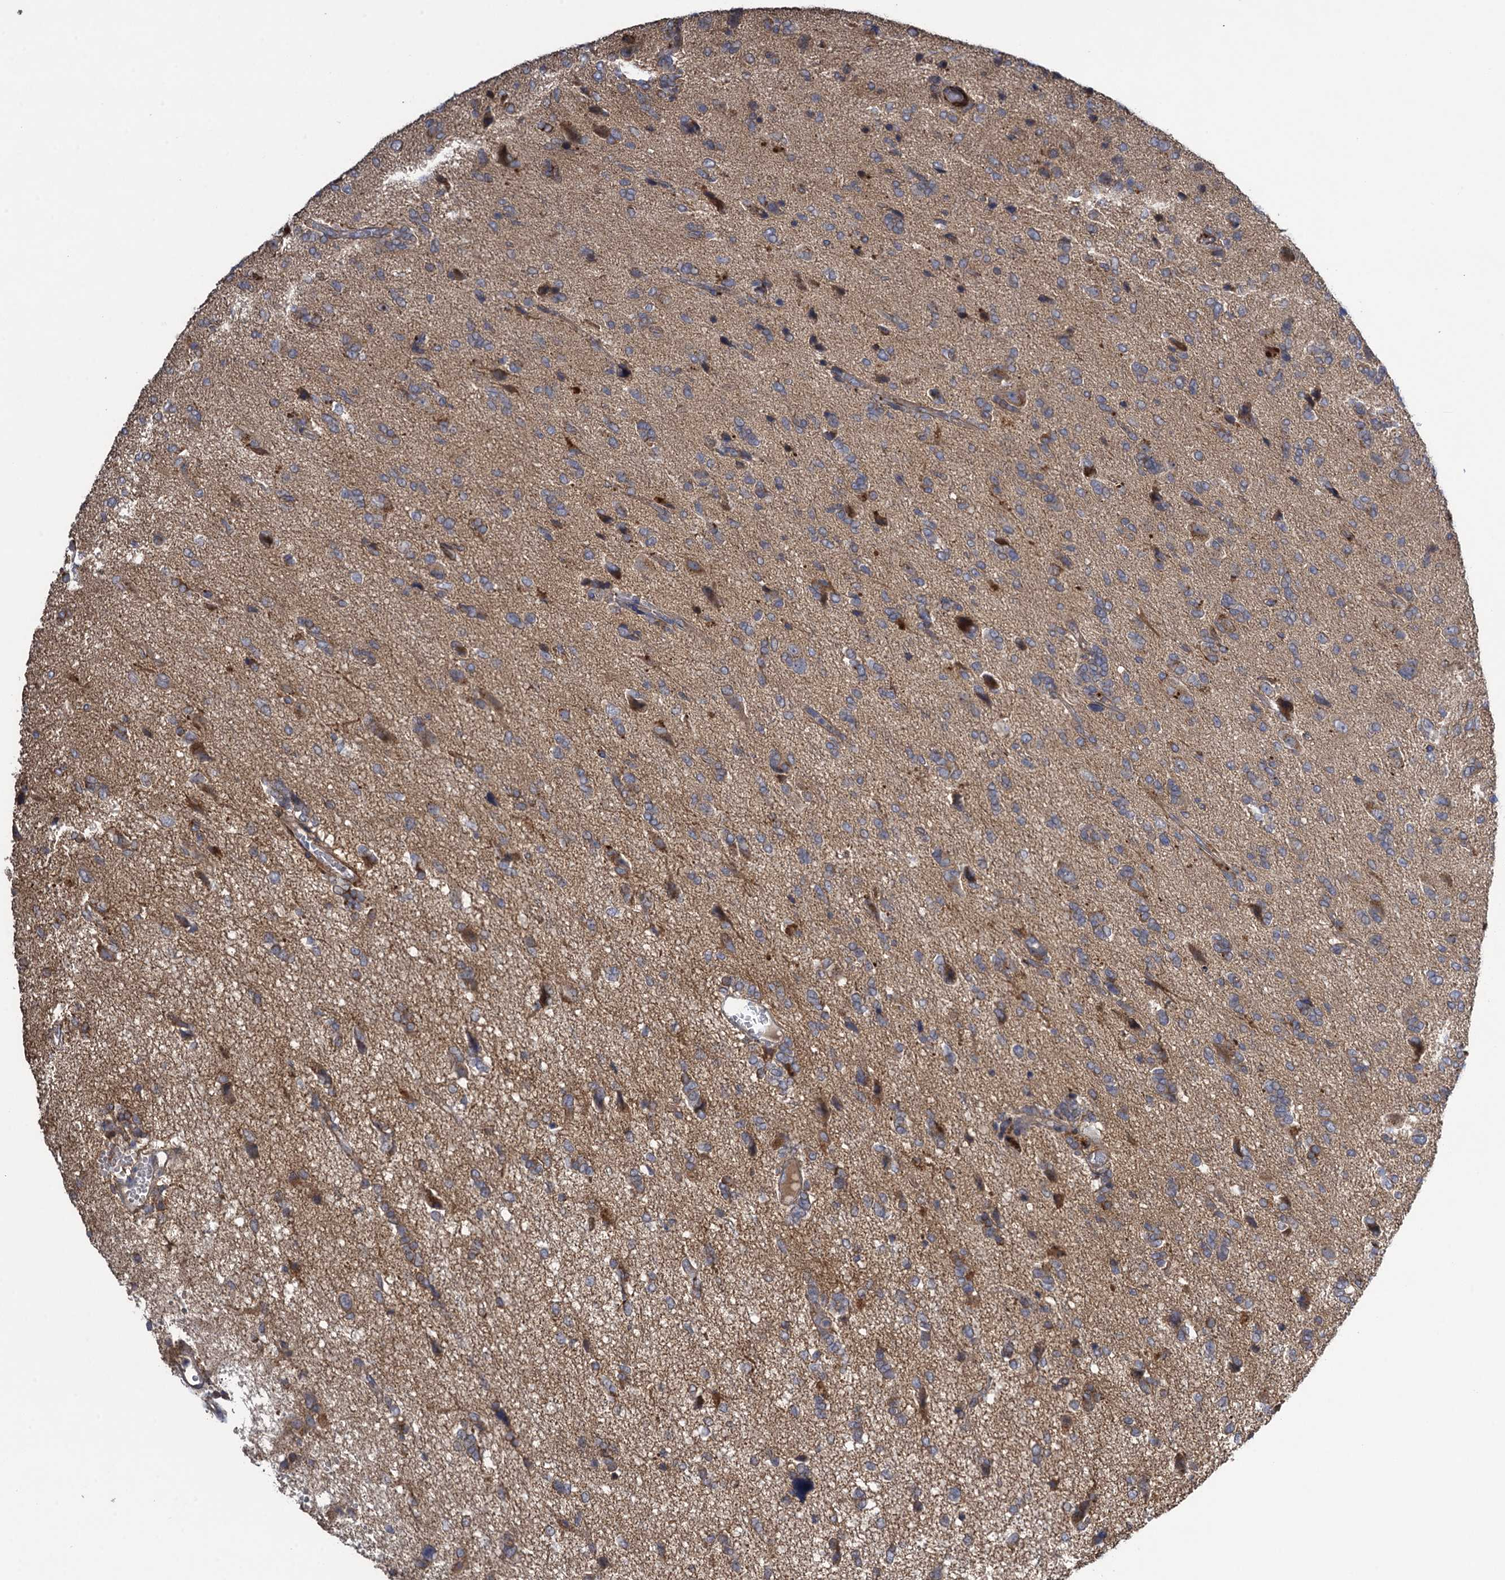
{"staining": {"intensity": "weak", "quantity": "<25%", "location": "cytoplasmic/membranous"}, "tissue": "glioma", "cell_type": "Tumor cells", "image_type": "cancer", "snomed": [{"axis": "morphology", "description": "Glioma, malignant, High grade"}, {"axis": "topography", "description": "Brain"}], "caption": "The image shows no significant staining in tumor cells of glioma. (DAB immunohistochemistry, high magnification).", "gene": "WDR88", "patient": {"sex": "female", "age": 59}}